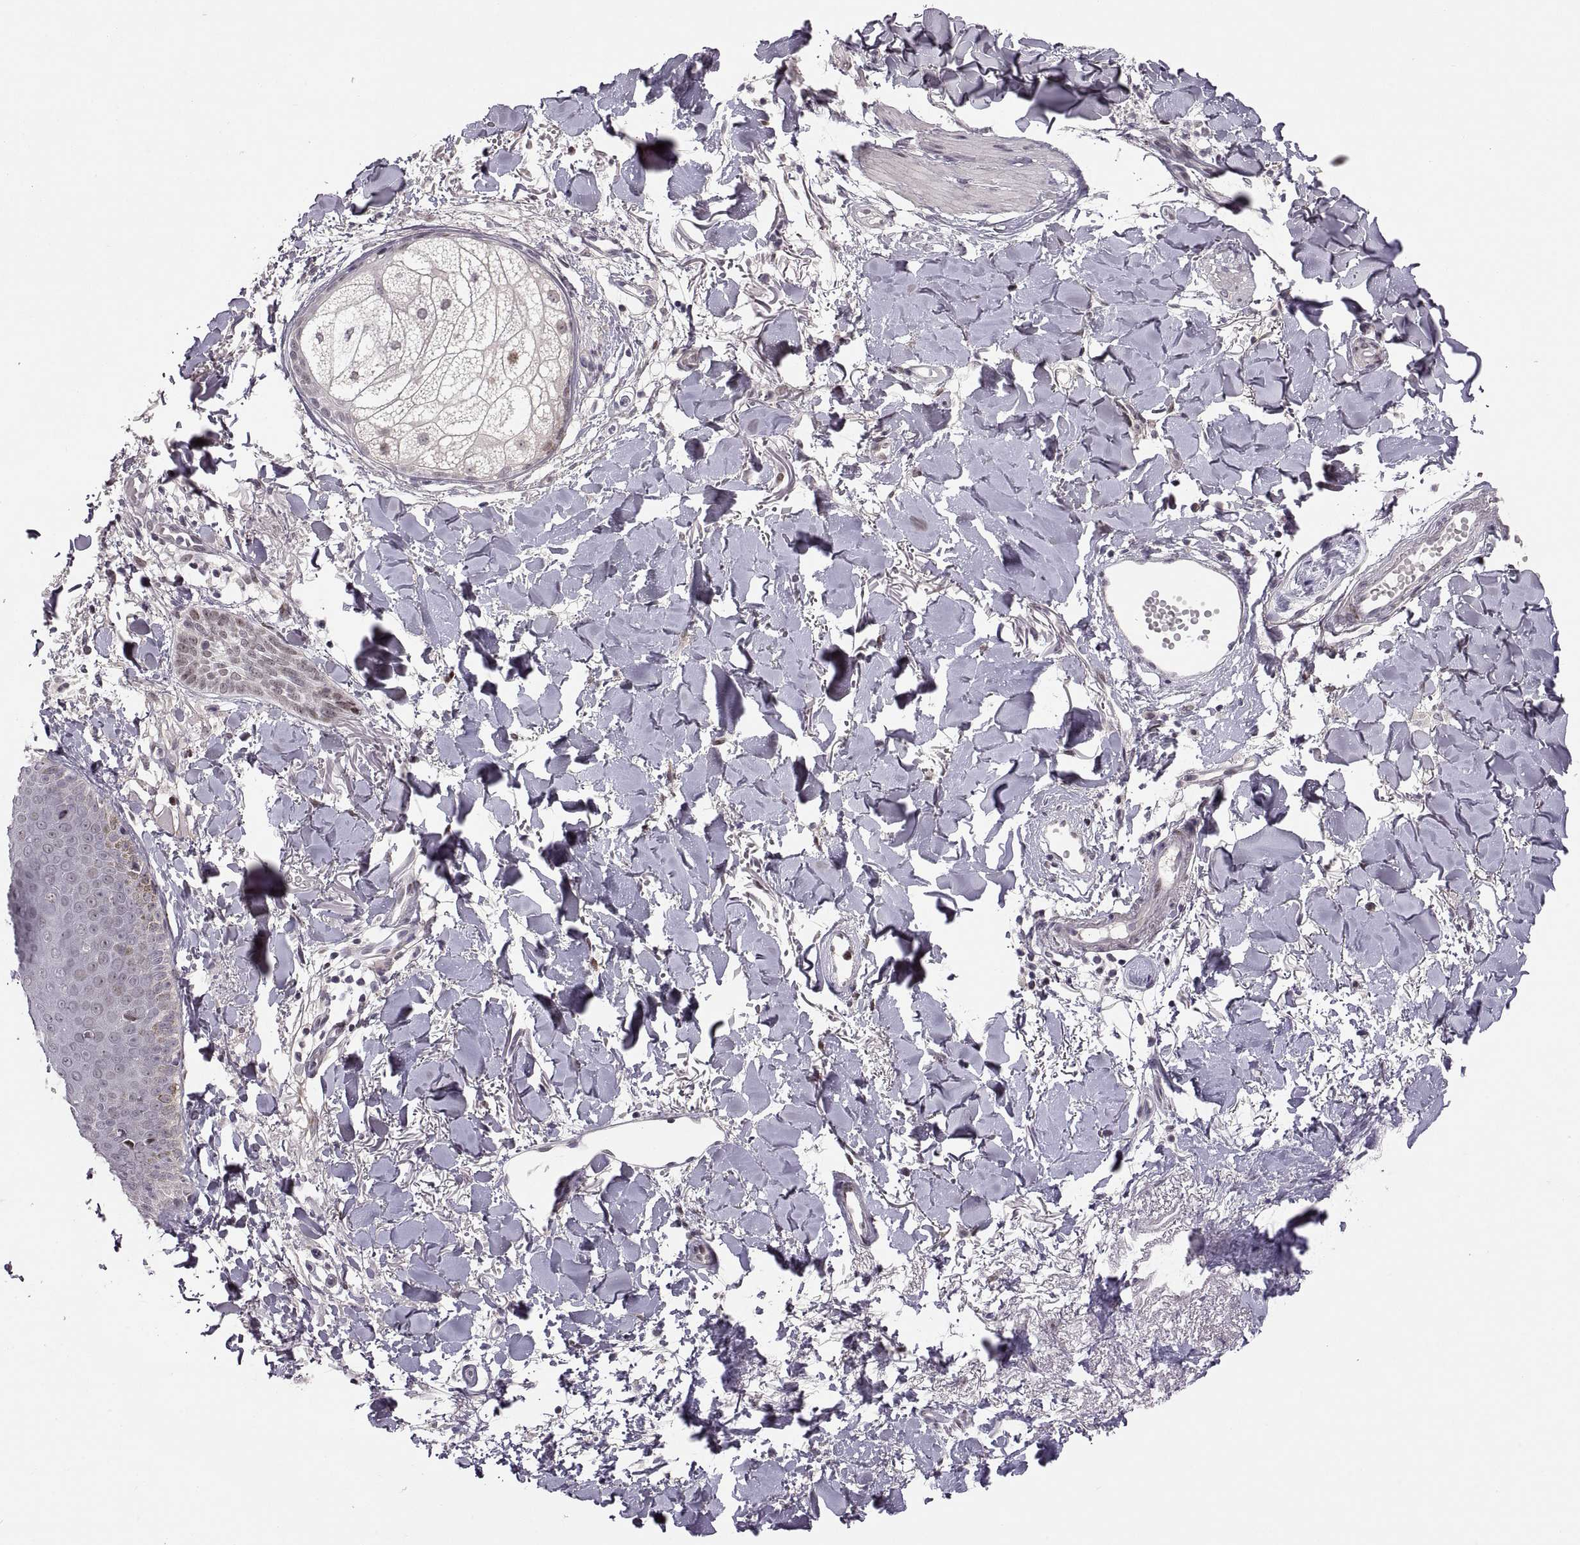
{"staining": {"intensity": "strong", "quantity": "<25%", "location": "nuclear"}, "tissue": "skin cancer", "cell_type": "Tumor cells", "image_type": "cancer", "snomed": [{"axis": "morphology", "description": "Normal tissue, NOS"}, {"axis": "morphology", "description": "Basal cell carcinoma"}, {"axis": "topography", "description": "Skin"}], "caption": "There is medium levels of strong nuclear expression in tumor cells of basal cell carcinoma (skin), as demonstrated by immunohistochemical staining (brown color).", "gene": "SNAI1", "patient": {"sex": "male", "age": 84}}